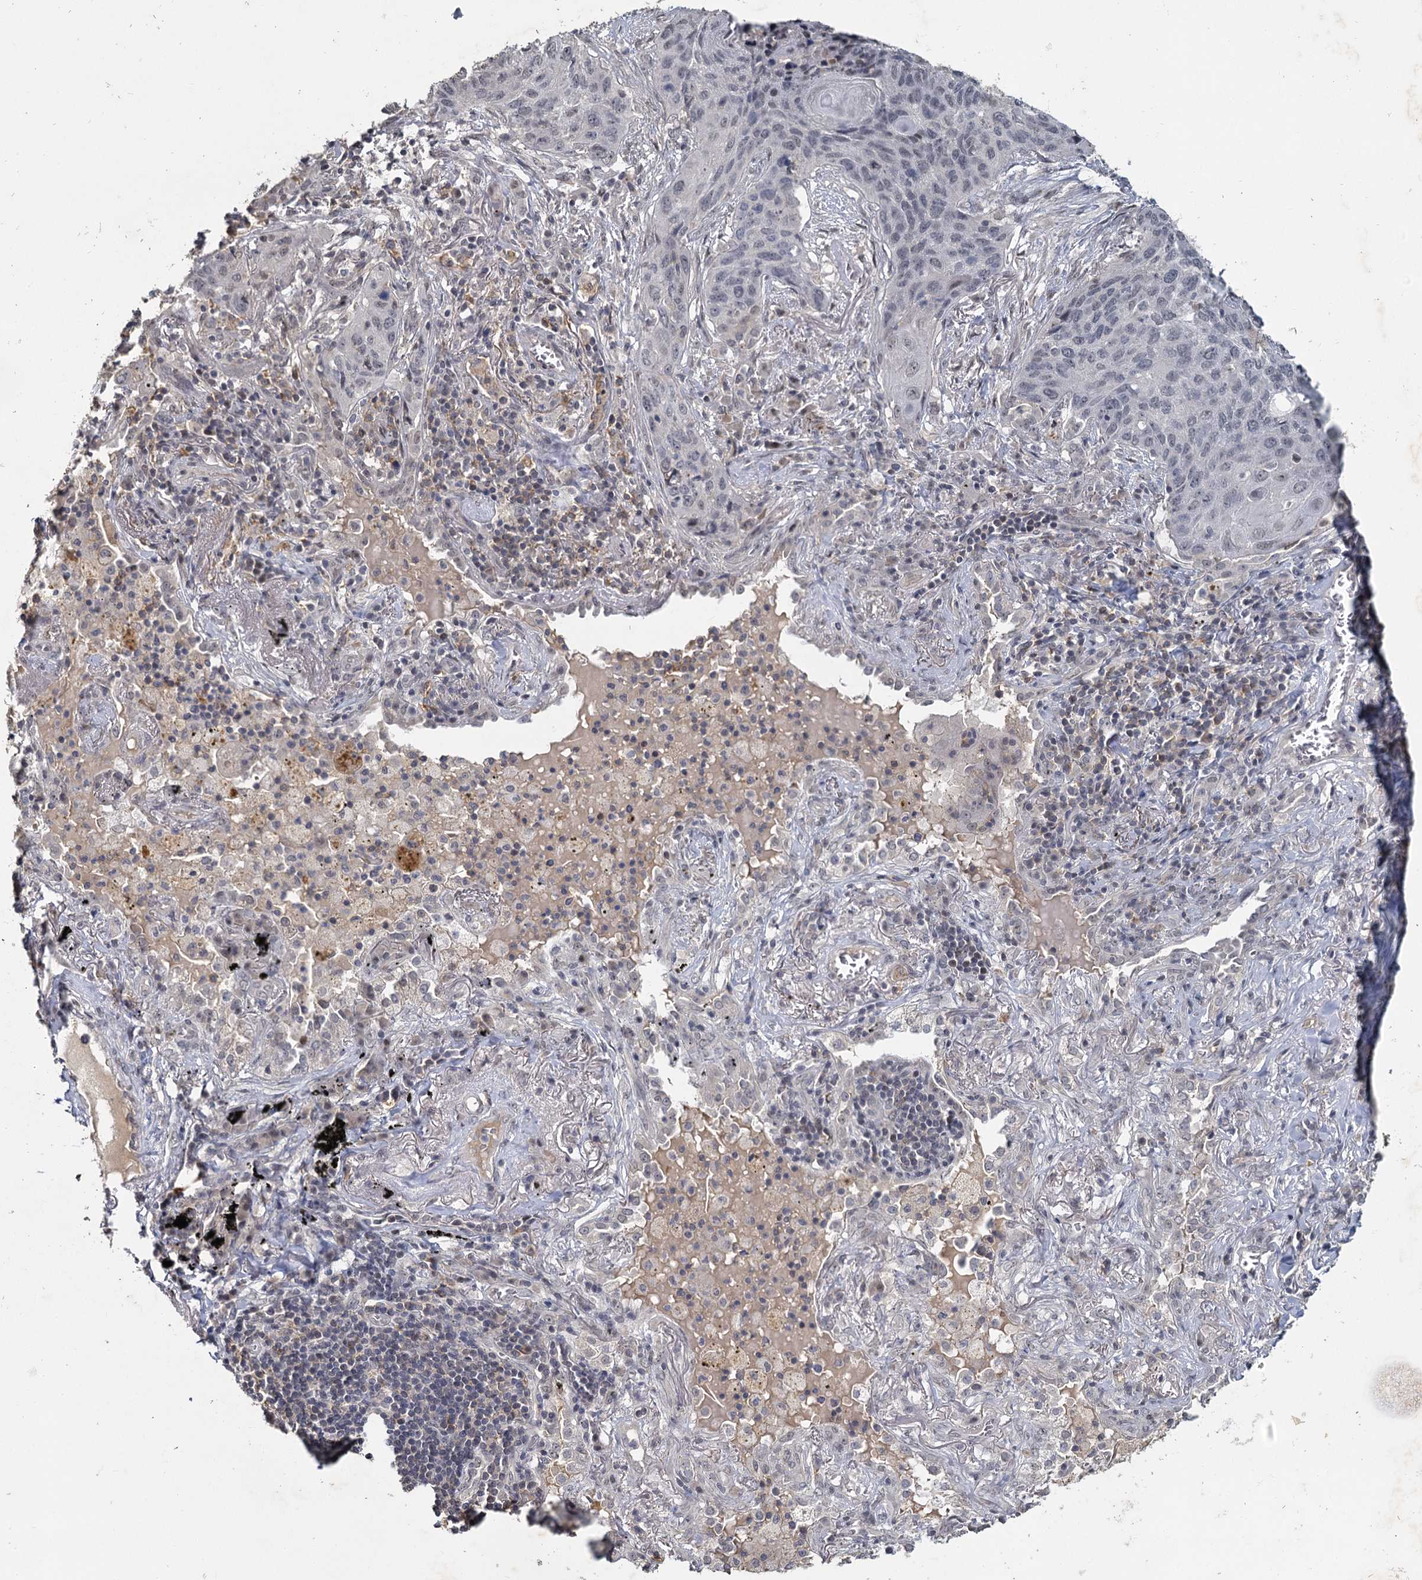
{"staining": {"intensity": "negative", "quantity": "none", "location": "none"}, "tissue": "lung cancer", "cell_type": "Tumor cells", "image_type": "cancer", "snomed": [{"axis": "morphology", "description": "Squamous cell carcinoma, NOS"}, {"axis": "topography", "description": "Lung"}], "caption": "Squamous cell carcinoma (lung) stained for a protein using immunohistochemistry shows no staining tumor cells.", "gene": "MUCL1", "patient": {"sex": "female", "age": 63}}